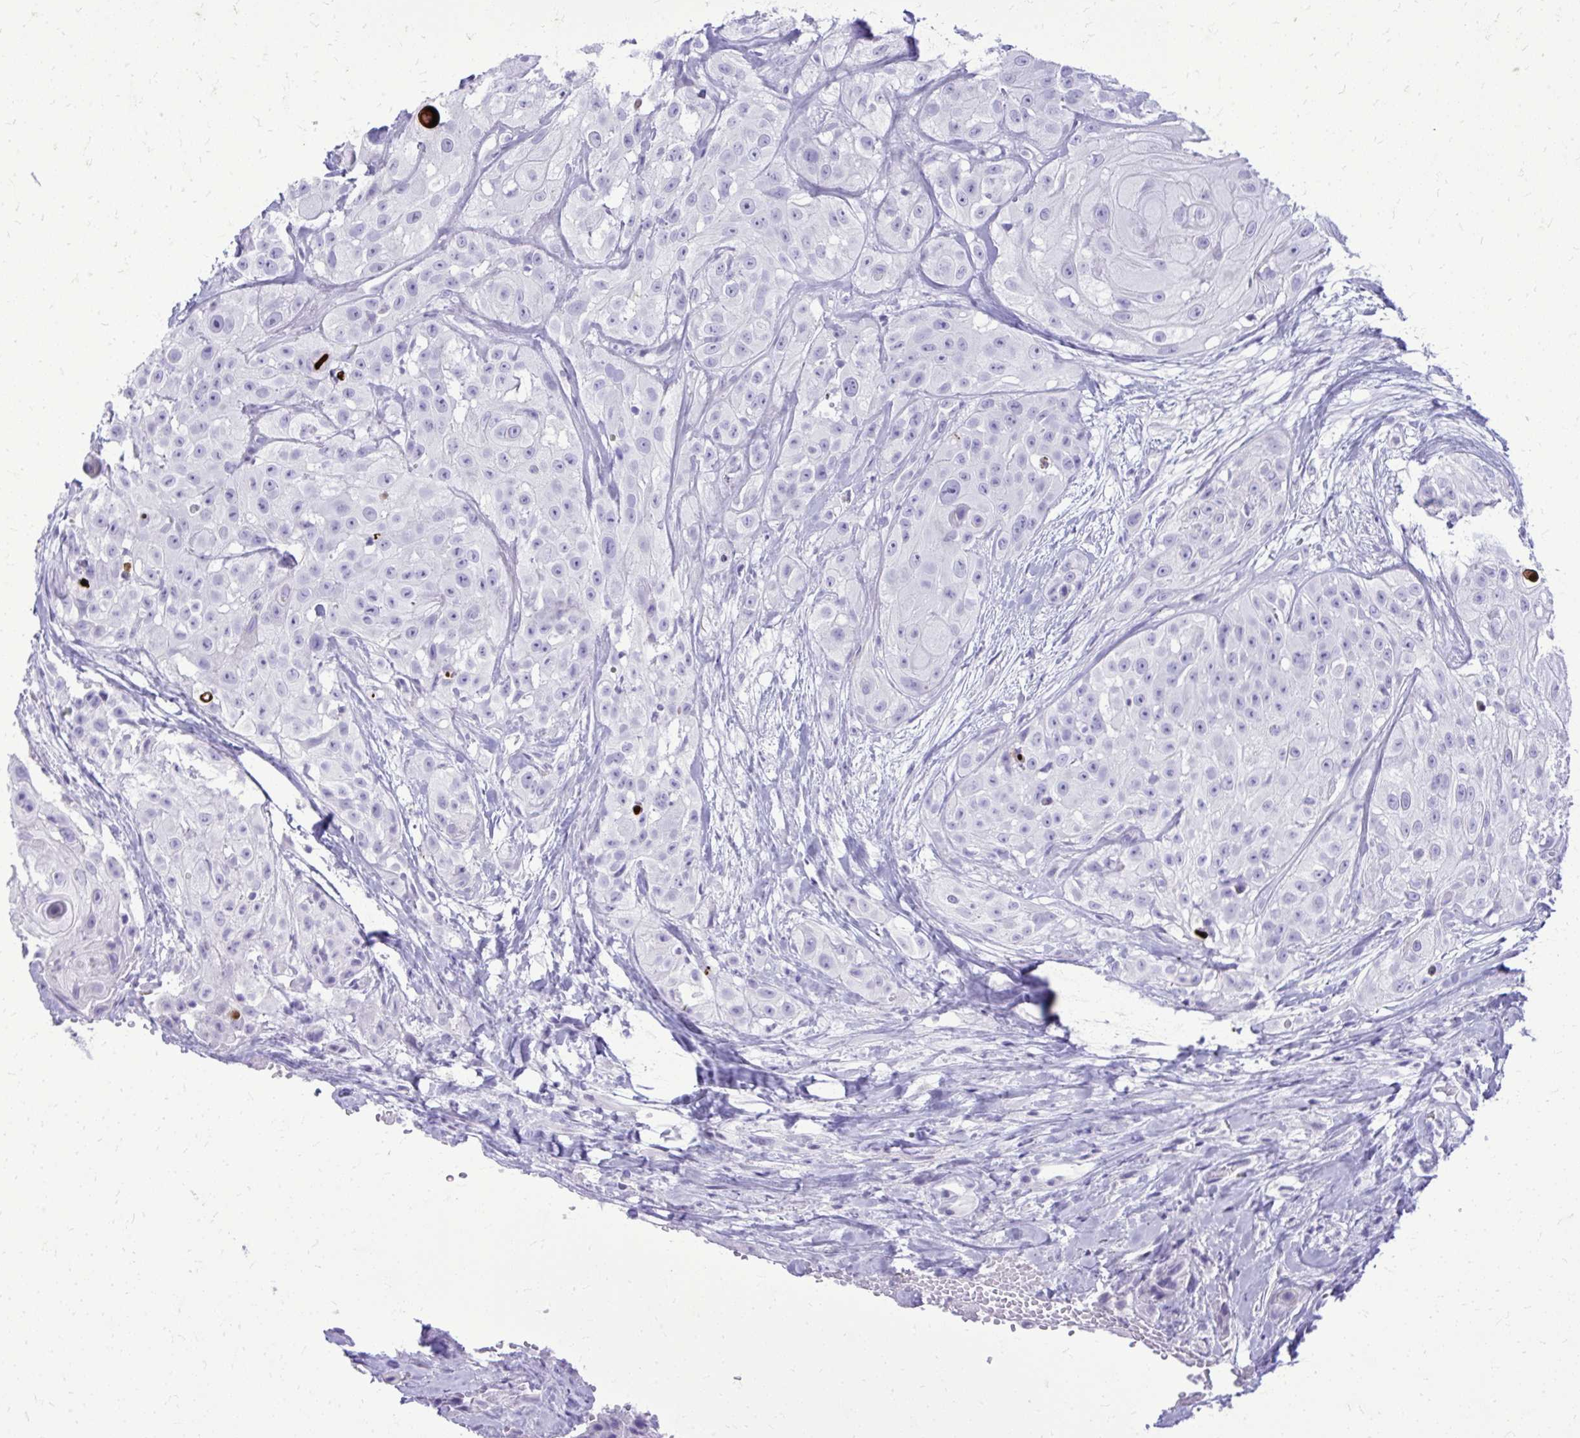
{"staining": {"intensity": "negative", "quantity": "none", "location": "none"}, "tissue": "head and neck cancer", "cell_type": "Tumor cells", "image_type": "cancer", "snomed": [{"axis": "morphology", "description": "Squamous cell carcinoma, NOS"}, {"axis": "topography", "description": "Head-Neck"}], "caption": "IHC micrograph of neoplastic tissue: squamous cell carcinoma (head and neck) stained with DAB displays no significant protein staining in tumor cells. (Brightfield microscopy of DAB immunohistochemistry (IHC) at high magnification).", "gene": "BCL6B", "patient": {"sex": "male", "age": 83}}